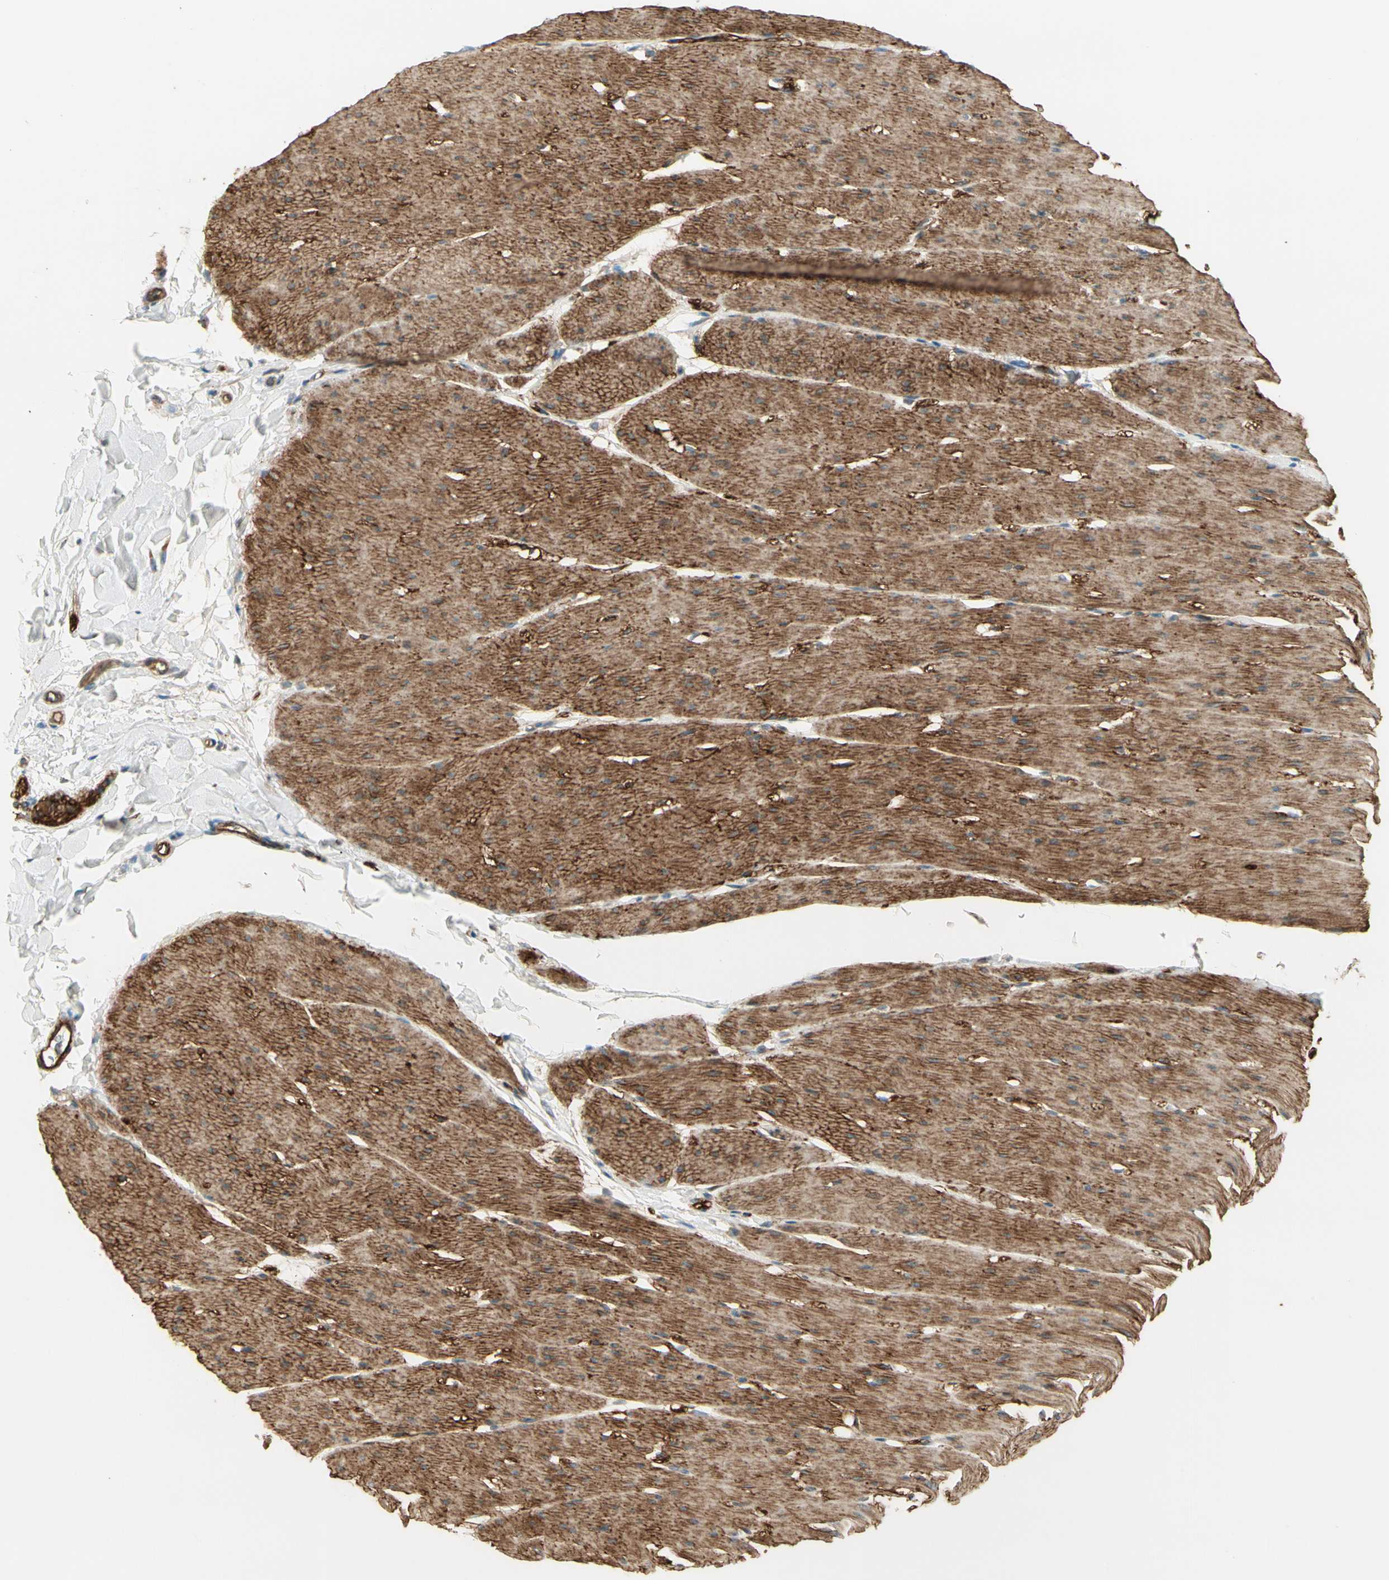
{"staining": {"intensity": "moderate", "quantity": ">75%", "location": "cytoplasmic/membranous"}, "tissue": "smooth muscle", "cell_type": "Smooth muscle cells", "image_type": "normal", "snomed": [{"axis": "morphology", "description": "Normal tissue, NOS"}, {"axis": "topography", "description": "Smooth muscle"}, {"axis": "topography", "description": "Colon"}], "caption": "The histopathology image displays staining of normal smooth muscle, revealing moderate cytoplasmic/membranous protein staining (brown color) within smooth muscle cells. (IHC, brightfield microscopy, high magnification).", "gene": "MCAM", "patient": {"sex": "male", "age": 67}}